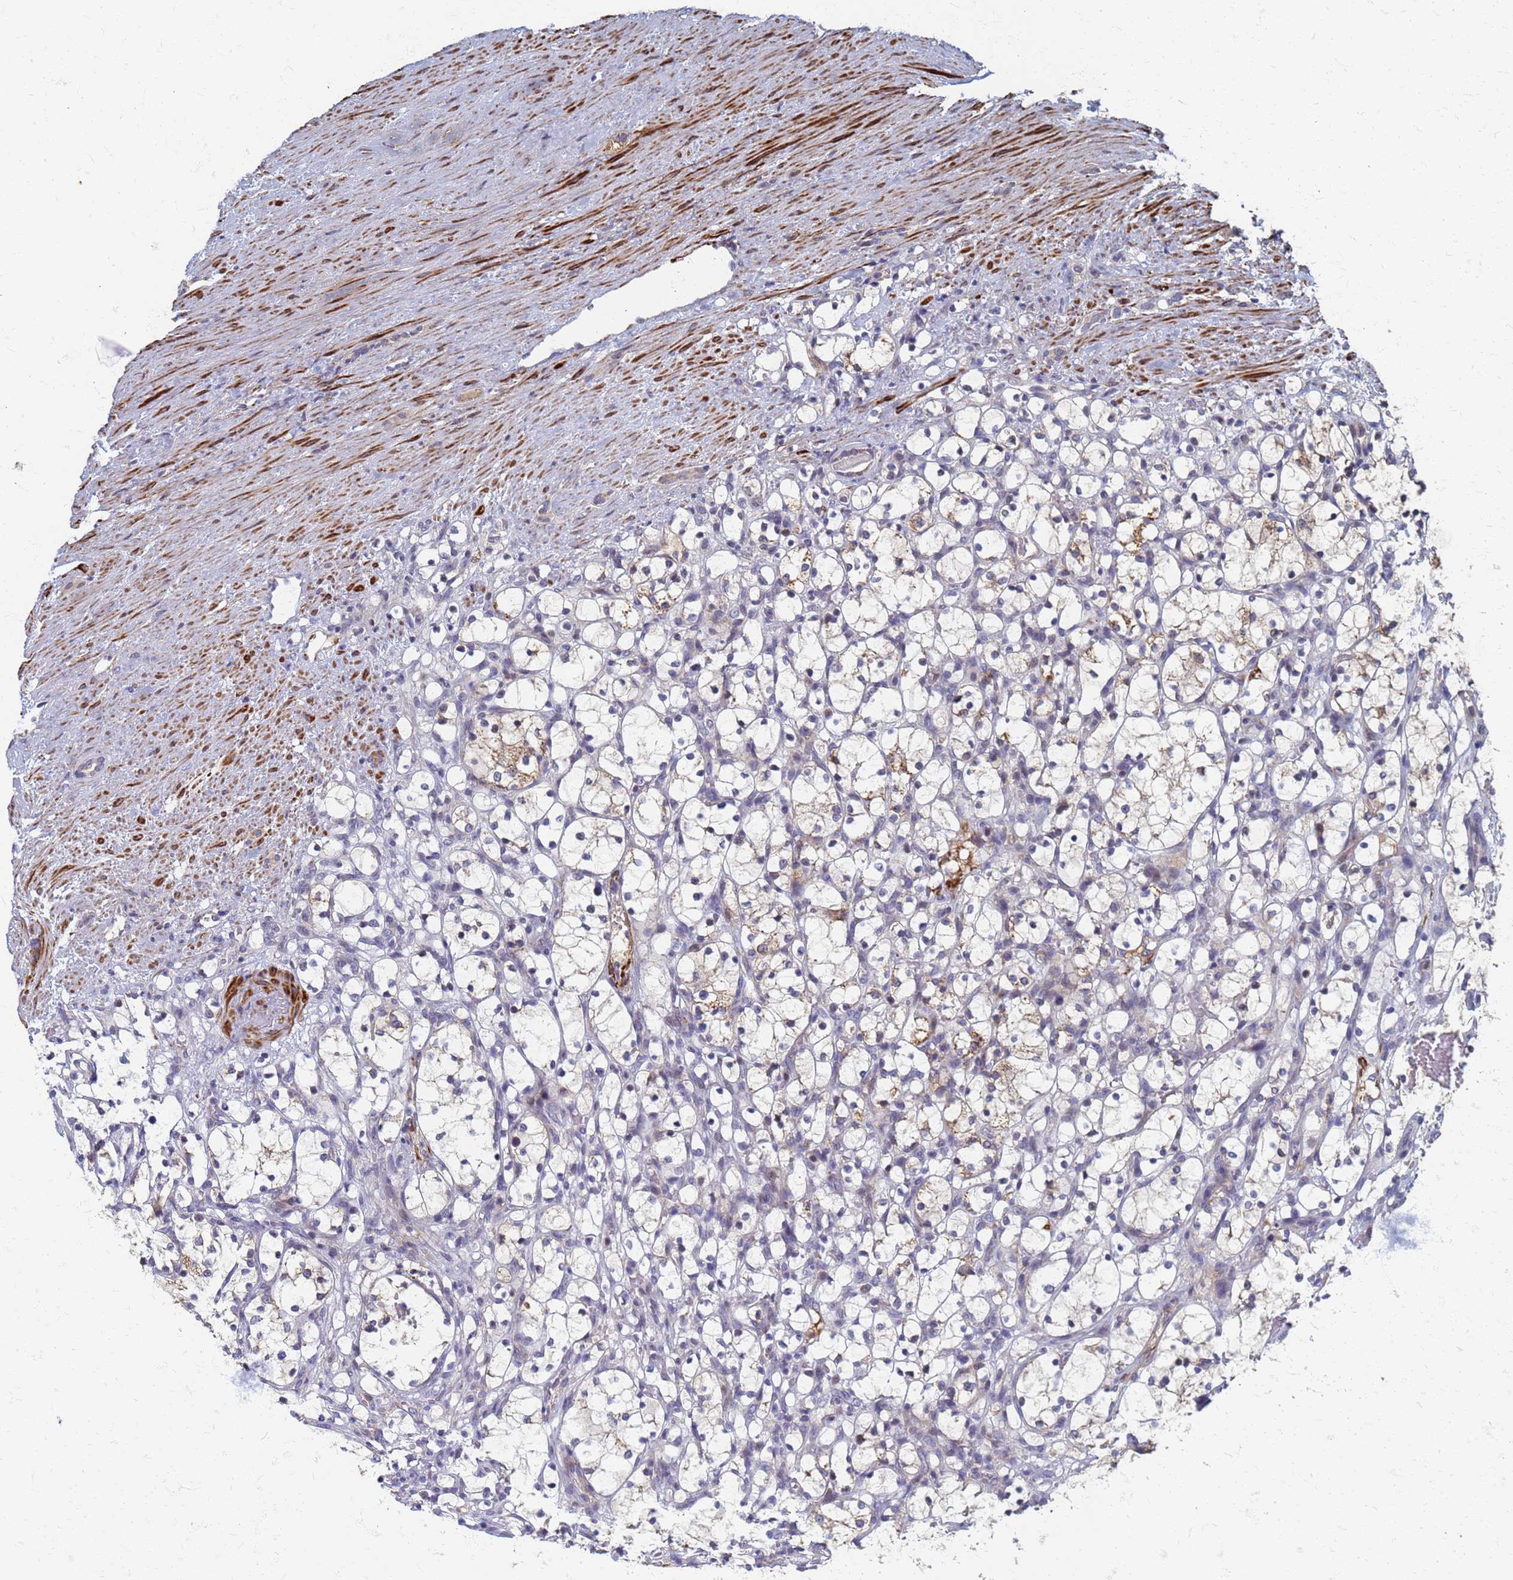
{"staining": {"intensity": "moderate", "quantity": "<25%", "location": "cytoplasmic/membranous"}, "tissue": "renal cancer", "cell_type": "Tumor cells", "image_type": "cancer", "snomed": [{"axis": "morphology", "description": "Adenocarcinoma, NOS"}, {"axis": "topography", "description": "Kidney"}], "caption": "The micrograph exhibits staining of renal cancer (adenocarcinoma), revealing moderate cytoplasmic/membranous protein positivity (brown color) within tumor cells.", "gene": "ATPAF1", "patient": {"sex": "female", "age": 69}}